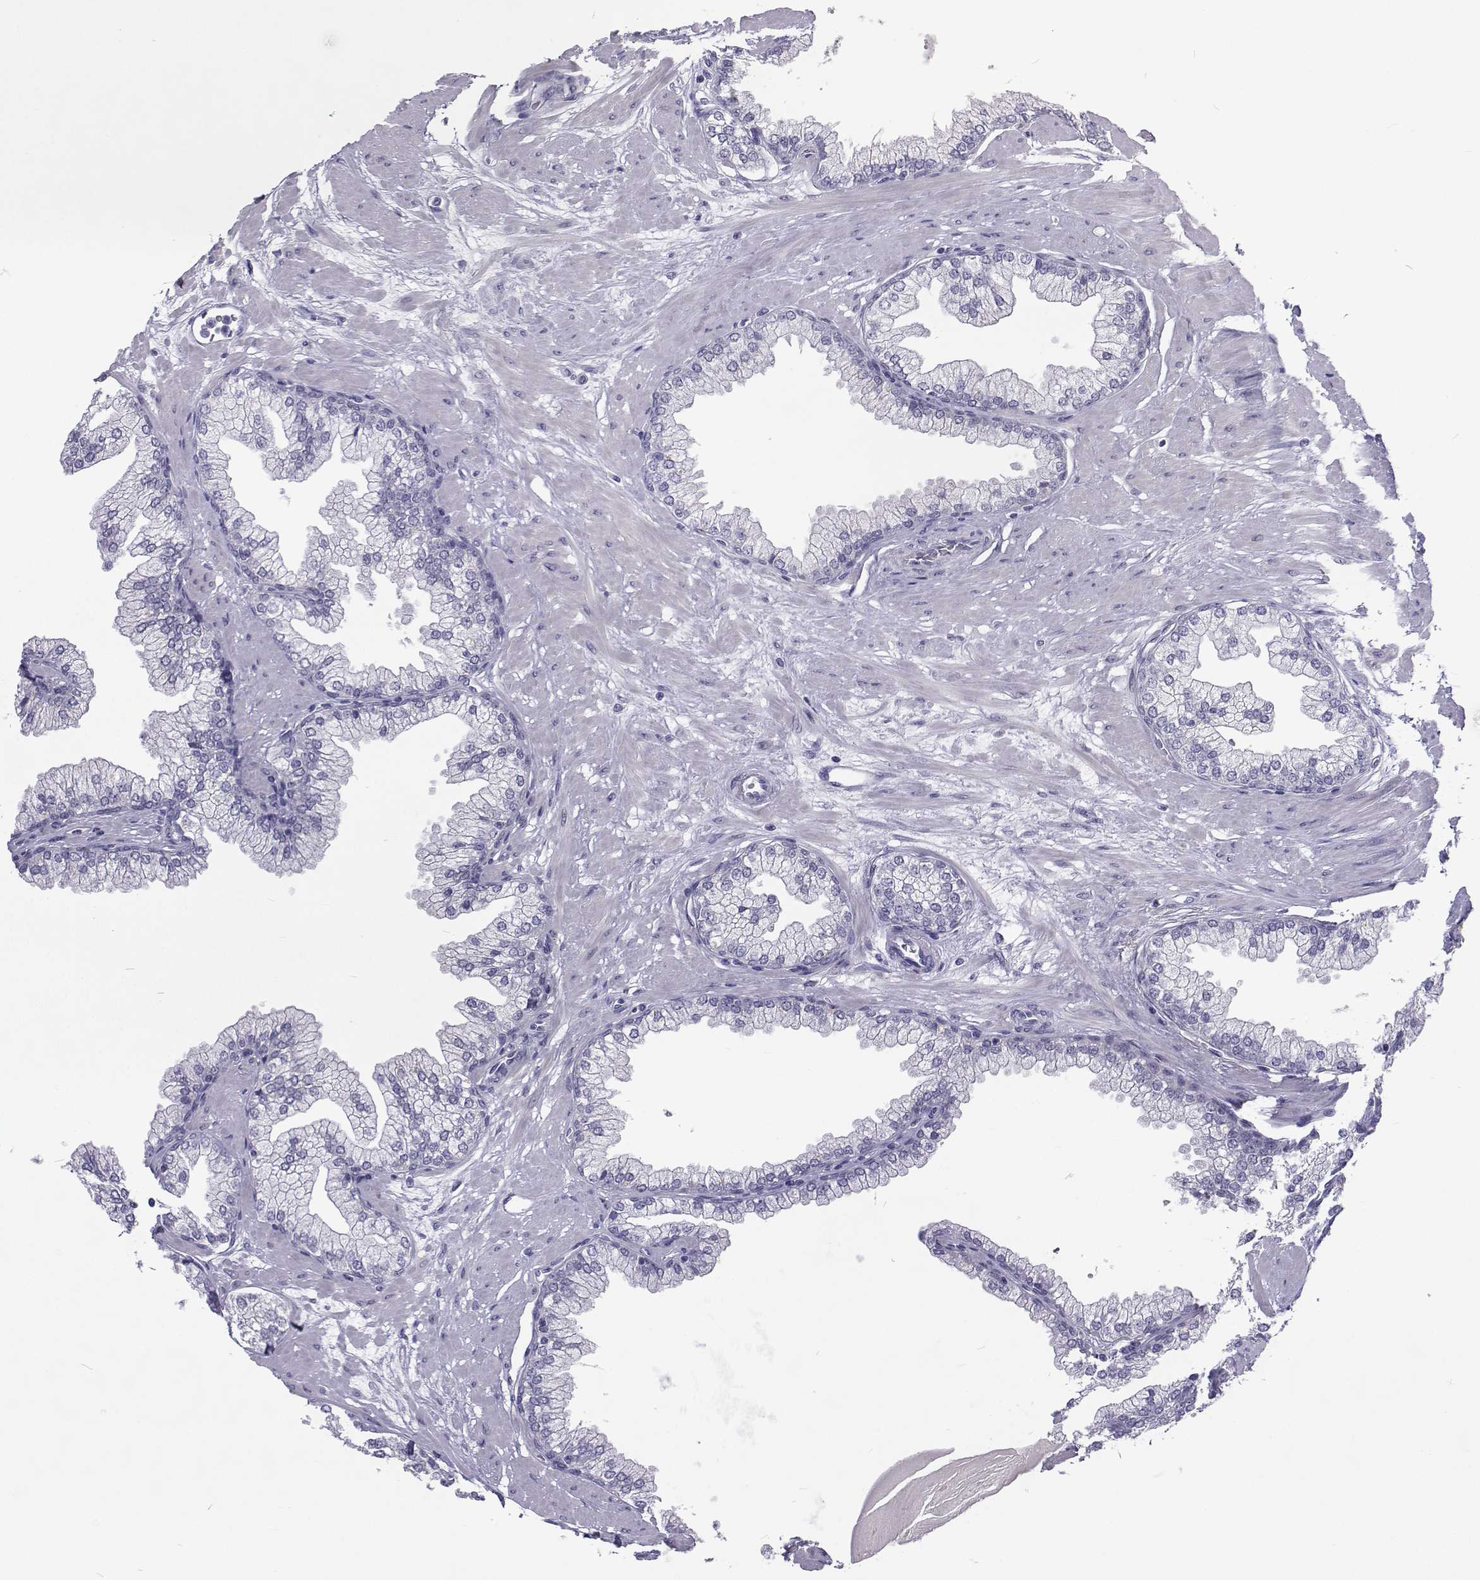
{"staining": {"intensity": "negative", "quantity": "none", "location": "none"}, "tissue": "prostate", "cell_type": "Glandular cells", "image_type": "normal", "snomed": [{"axis": "morphology", "description": "Normal tissue, NOS"}, {"axis": "topography", "description": "Prostate"}, {"axis": "topography", "description": "Peripheral nerve tissue"}], "caption": "Immunohistochemistry (IHC) of unremarkable human prostate displays no staining in glandular cells. (Immunohistochemistry, brightfield microscopy, high magnification).", "gene": "GALM", "patient": {"sex": "male", "age": 61}}